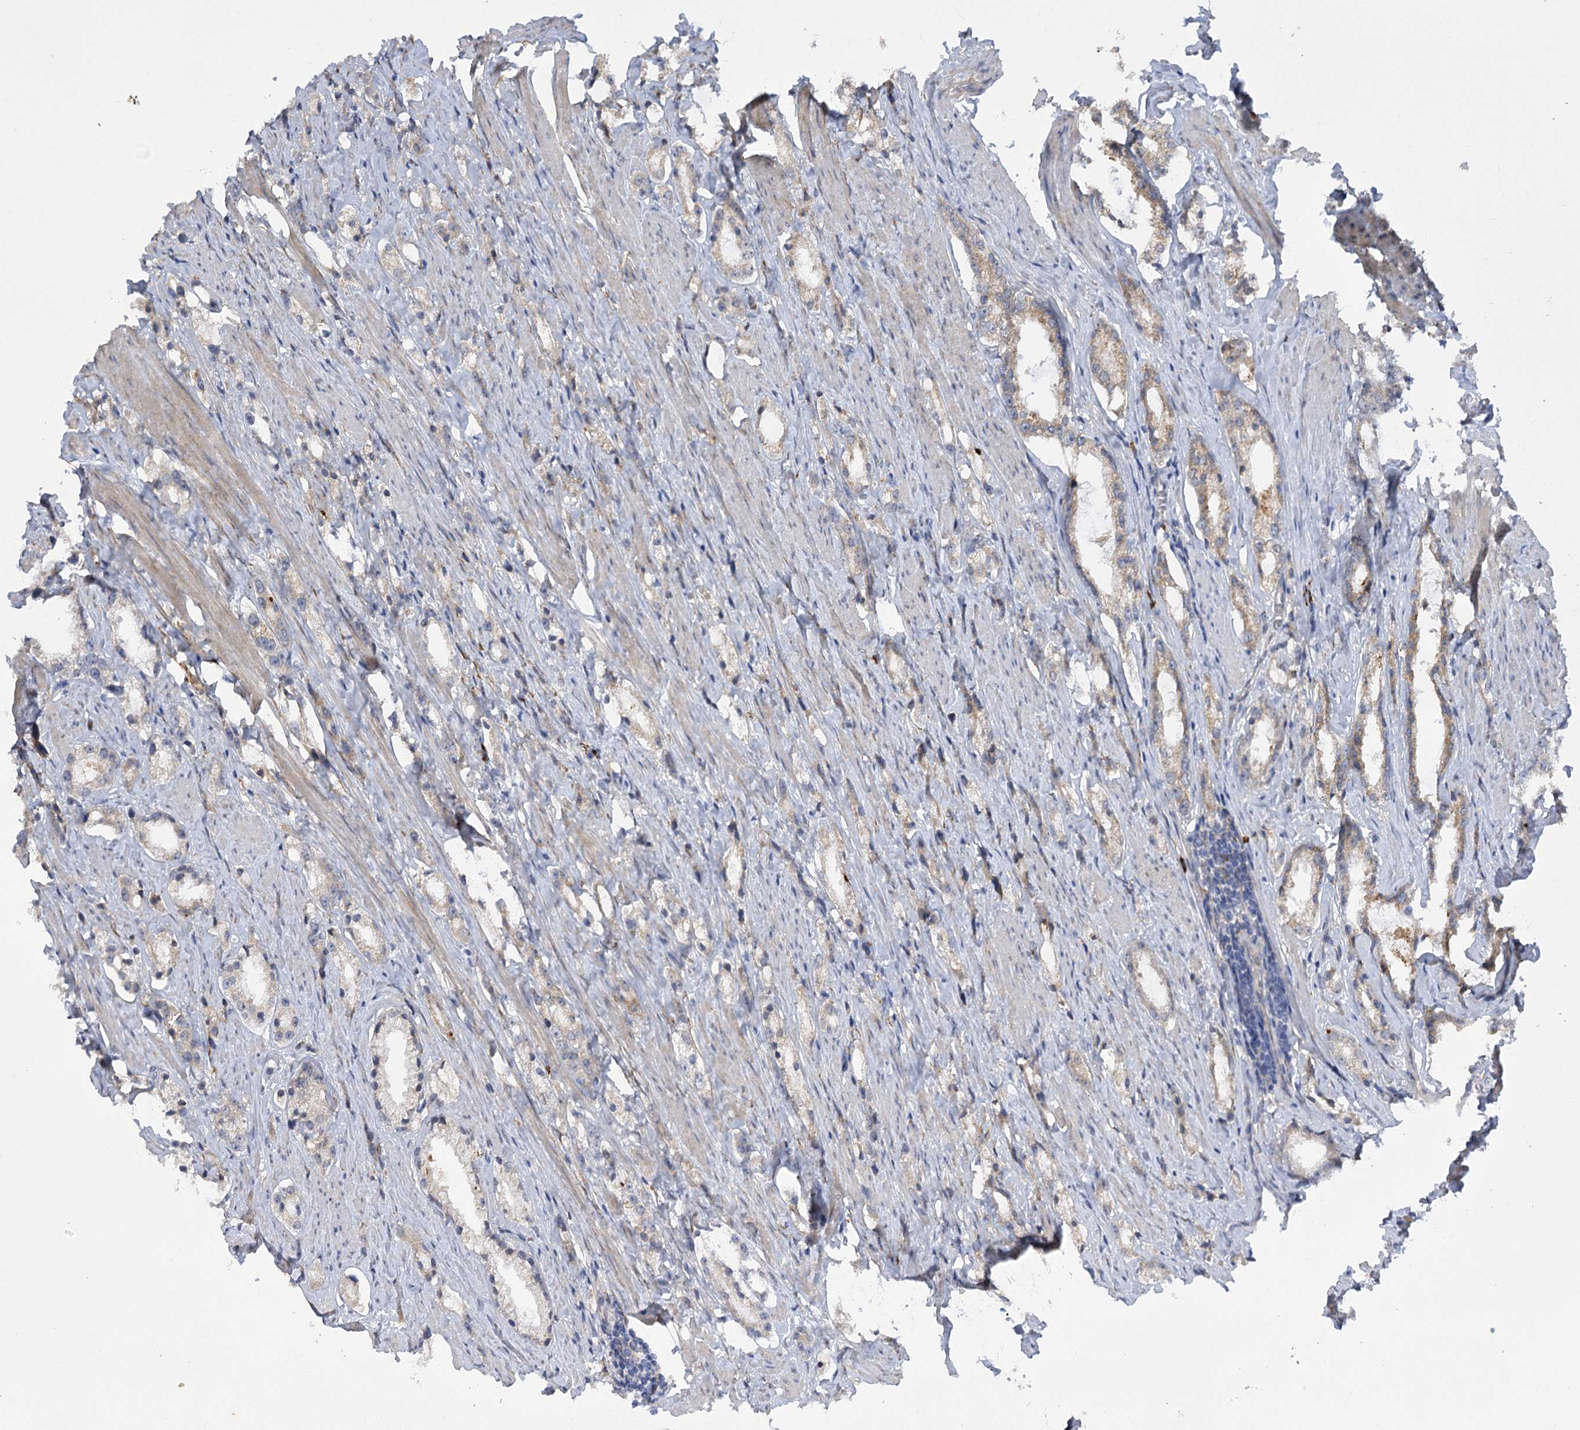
{"staining": {"intensity": "weak", "quantity": "<25%", "location": "cytoplasmic/membranous"}, "tissue": "prostate cancer", "cell_type": "Tumor cells", "image_type": "cancer", "snomed": [{"axis": "morphology", "description": "Adenocarcinoma, High grade"}, {"axis": "topography", "description": "Prostate"}], "caption": "Immunohistochemical staining of human prostate adenocarcinoma (high-grade) exhibits no significant expression in tumor cells.", "gene": "NCKAP5", "patient": {"sex": "male", "age": 66}}